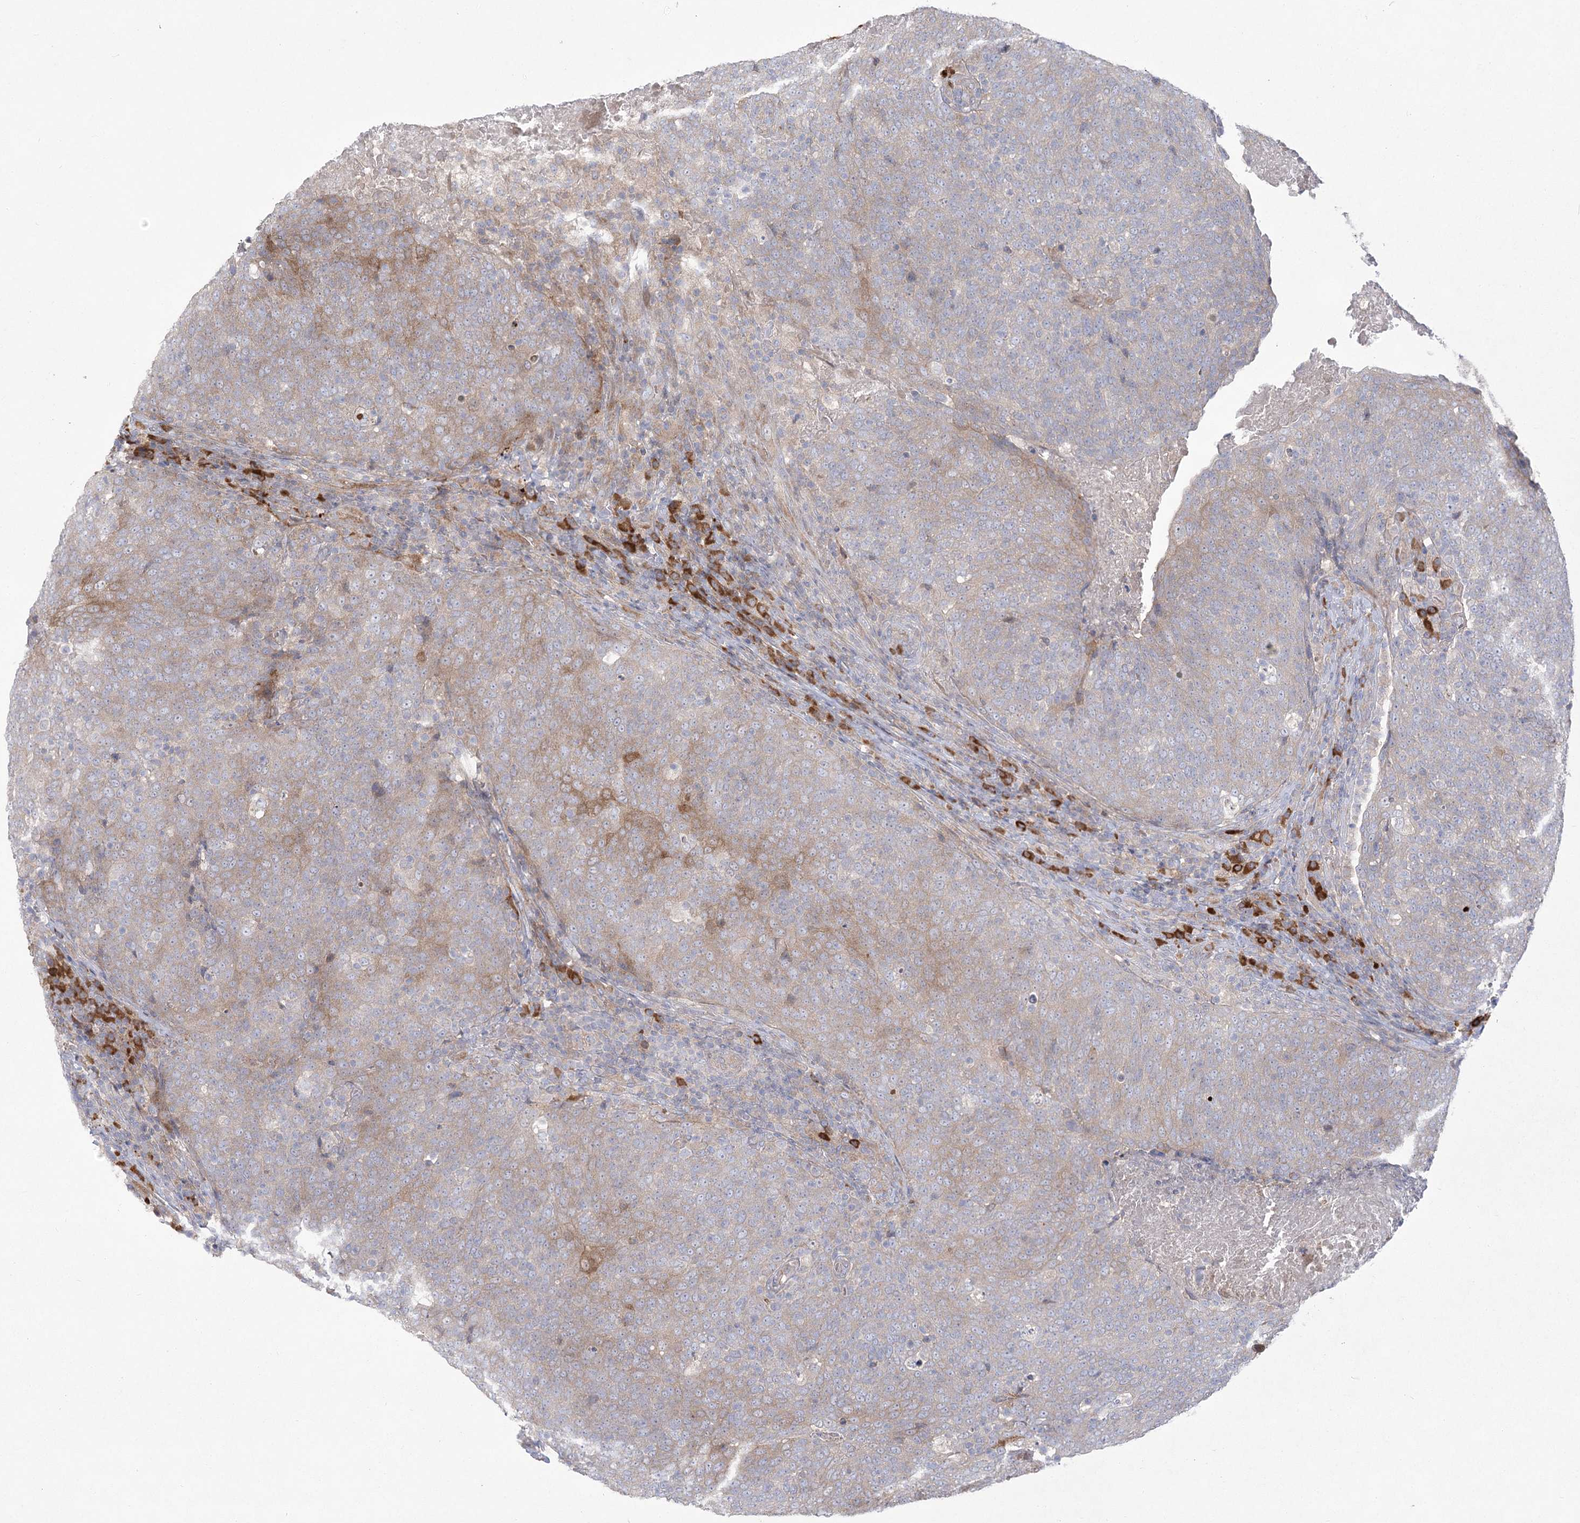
{"staining": {"intensity": "moderate", "quantity": "<25%", "location": "cytoplasmic/membranous"}, "tissue": "head and neck cancer", "cell_type": "Tumor cells", "image_type": "cancer", "snomed": [{"axis": "morphology", "description": "Squamous cell carcinoma, NOS"}, {"axis": "morphology", "description": "Squamous cell carcinoma, metastatic, NOS"}, {"axis": "topography", "description": "Lymph node"}, {"axis": "topography", "description": "Head-Neck"}], "caption": "Protein analysis of head and neck metastatic squamous cell carcinoma tissue shows moderate cytoplasmic/membranous positivity in approximately <25% of tumor cells. The protein is shown in brown color, while the nuclei are stained blue.", "gene": "CAMTA1", "patient": {"sex": "male", "age": 62}}